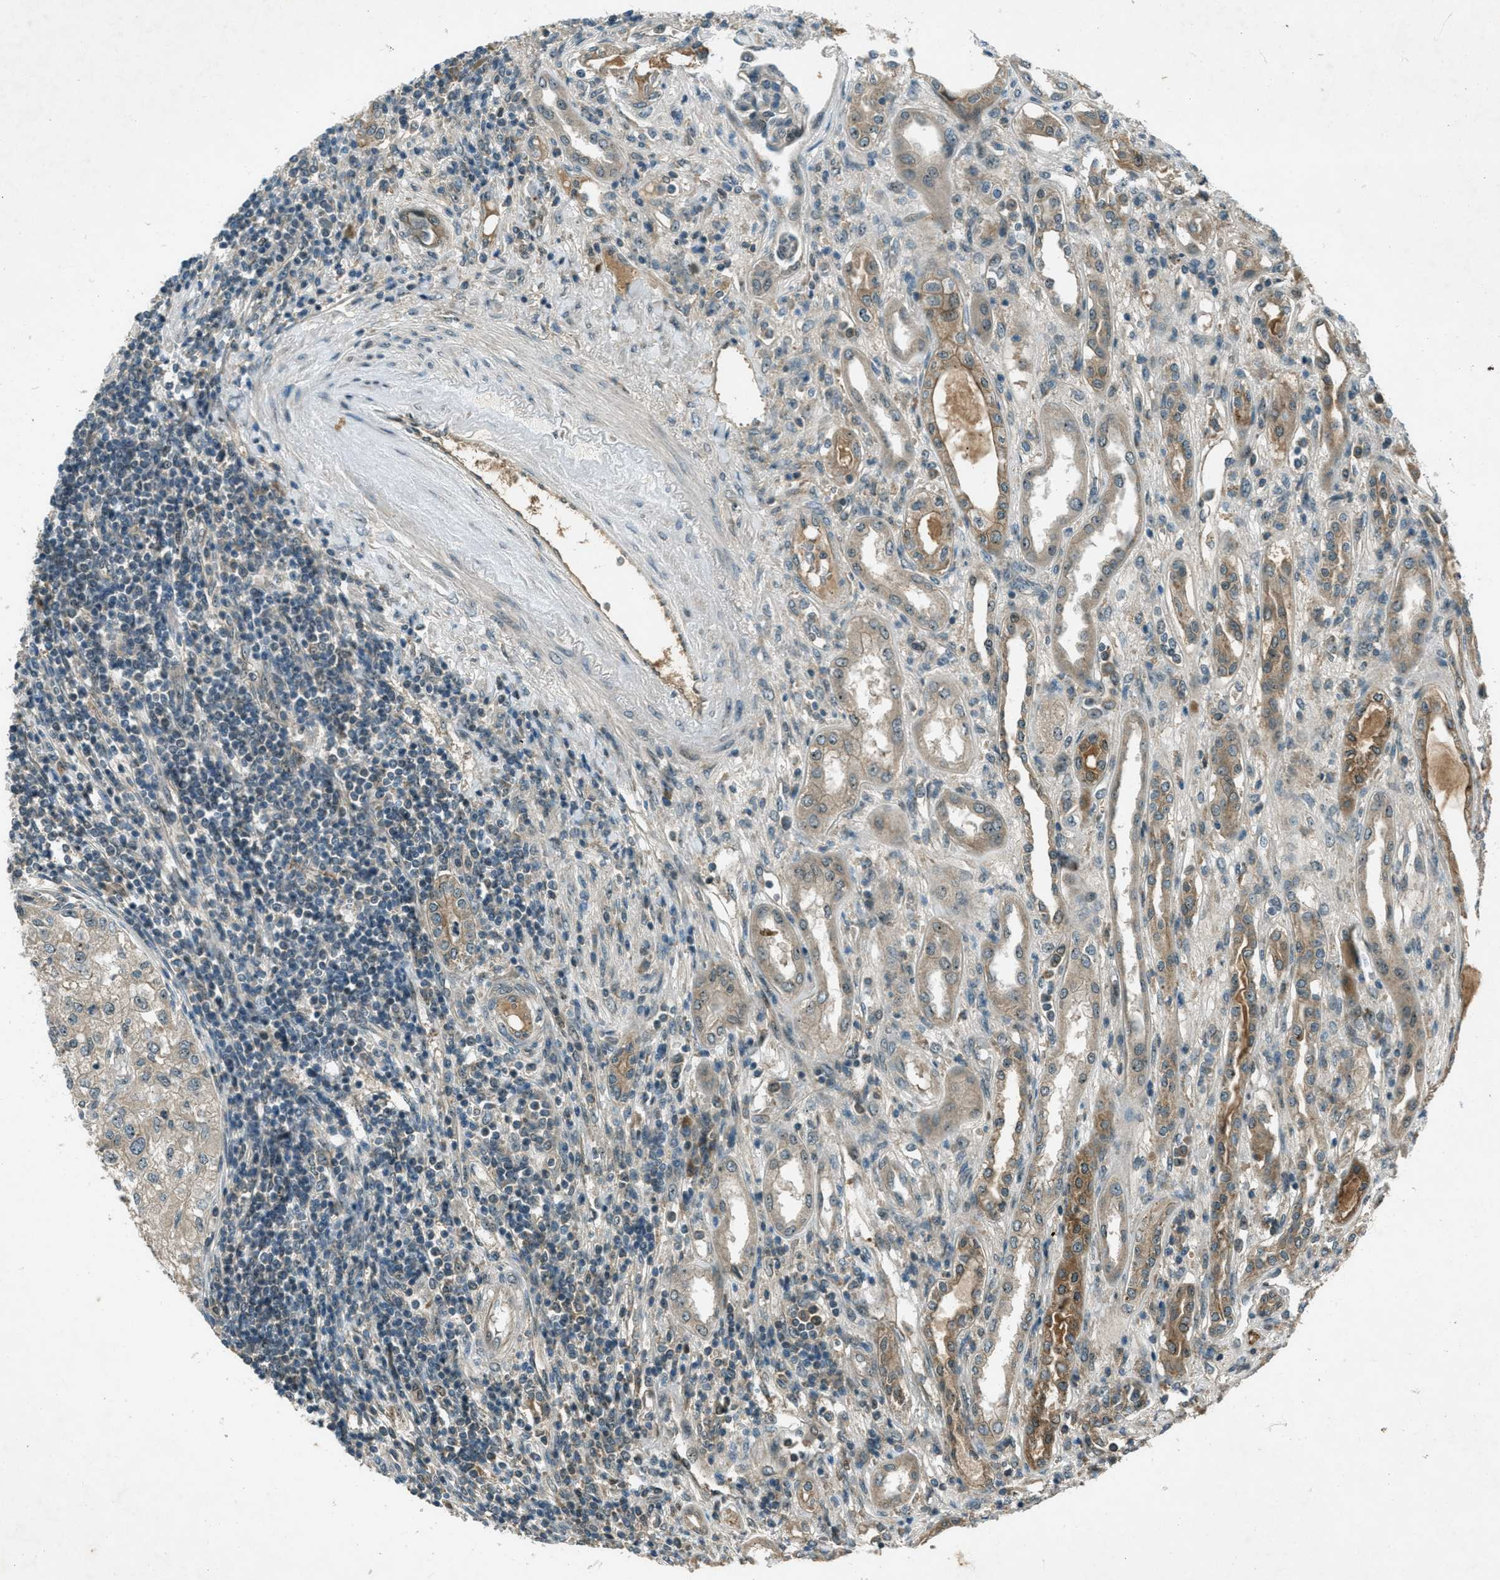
{"staining": {"intensity": "weak", "quantity": "25%-75%", "location": "cytoplasmic/membranous"}, "tissue": "renal cancer", "cell_type": "Tumor cells", "image_type": "cancer", "snomed": [{"axis": "morphology", "description": "Adenocarcinoma, NOS"}, {"axis": "topography", "description": "Kidney"}], "caption": "Protein expression analysis of human adenocarcinoma (renal) reveals weak cytoplasmic/membranous positivity in about 25%-75% of tumor cells. Ihc stains the protein of interest in brown and the nuclei are stained blue.", "gene": "STK11", "patient": {"sex": "female", "age": 54}}